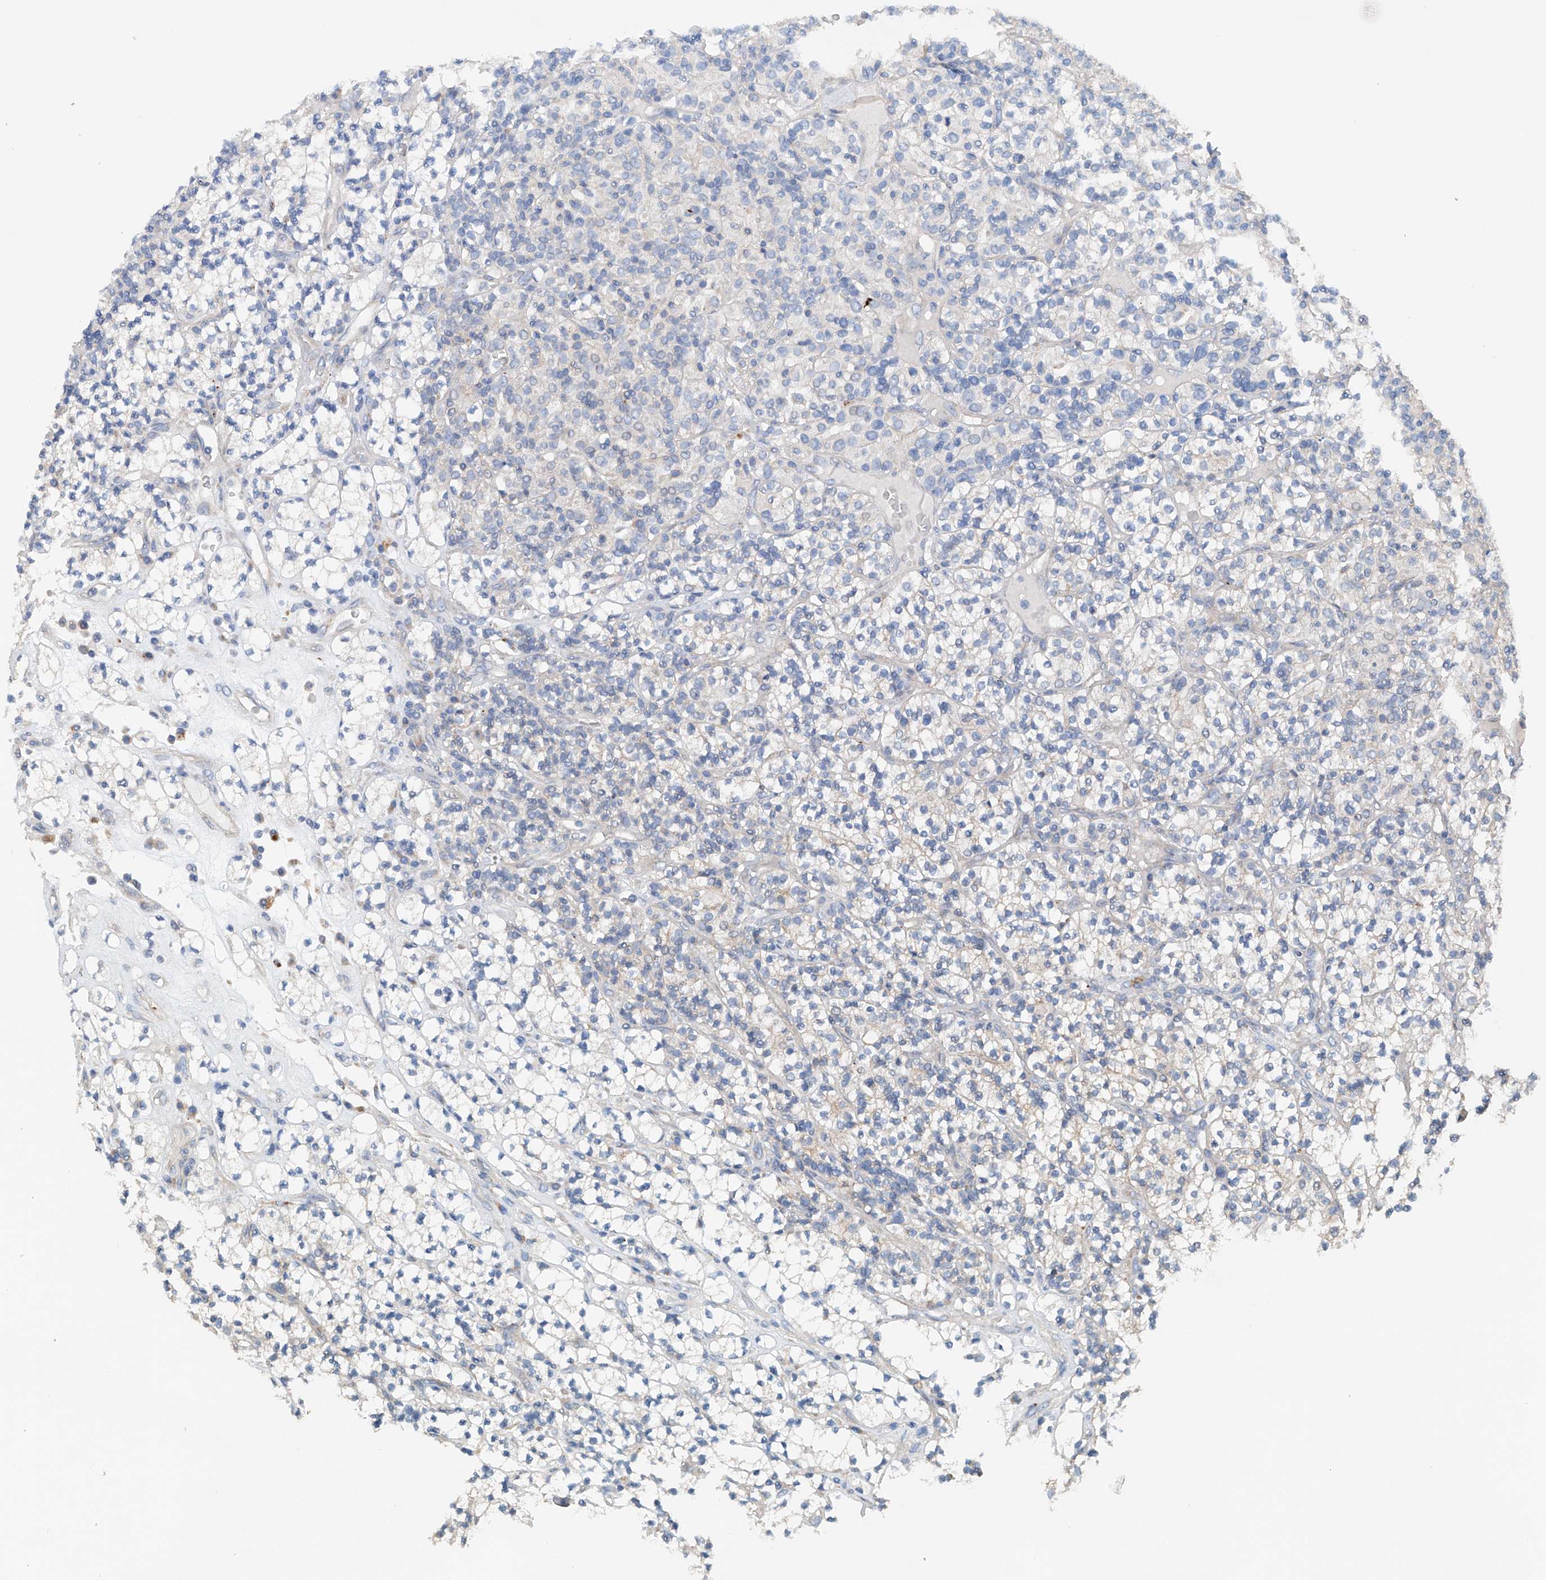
{"staining": {"intensity": "negative", "quantity": "none", "location": "none"}, "tissue": "renal cancer", "cell_type": "Tumor cells", "image_type": "cancer", "snomed": [{"axis": "morphology", "description": "Adenocarcinoma, NOS"}, {"axis": "topography", "description": "Kidney"}], "caption": "IHC of renal adenocarcinoma demonstrates no positivity in tumor cells.", "gene": "CEP85L", "patient": {"sex": "male", "age": 77}}